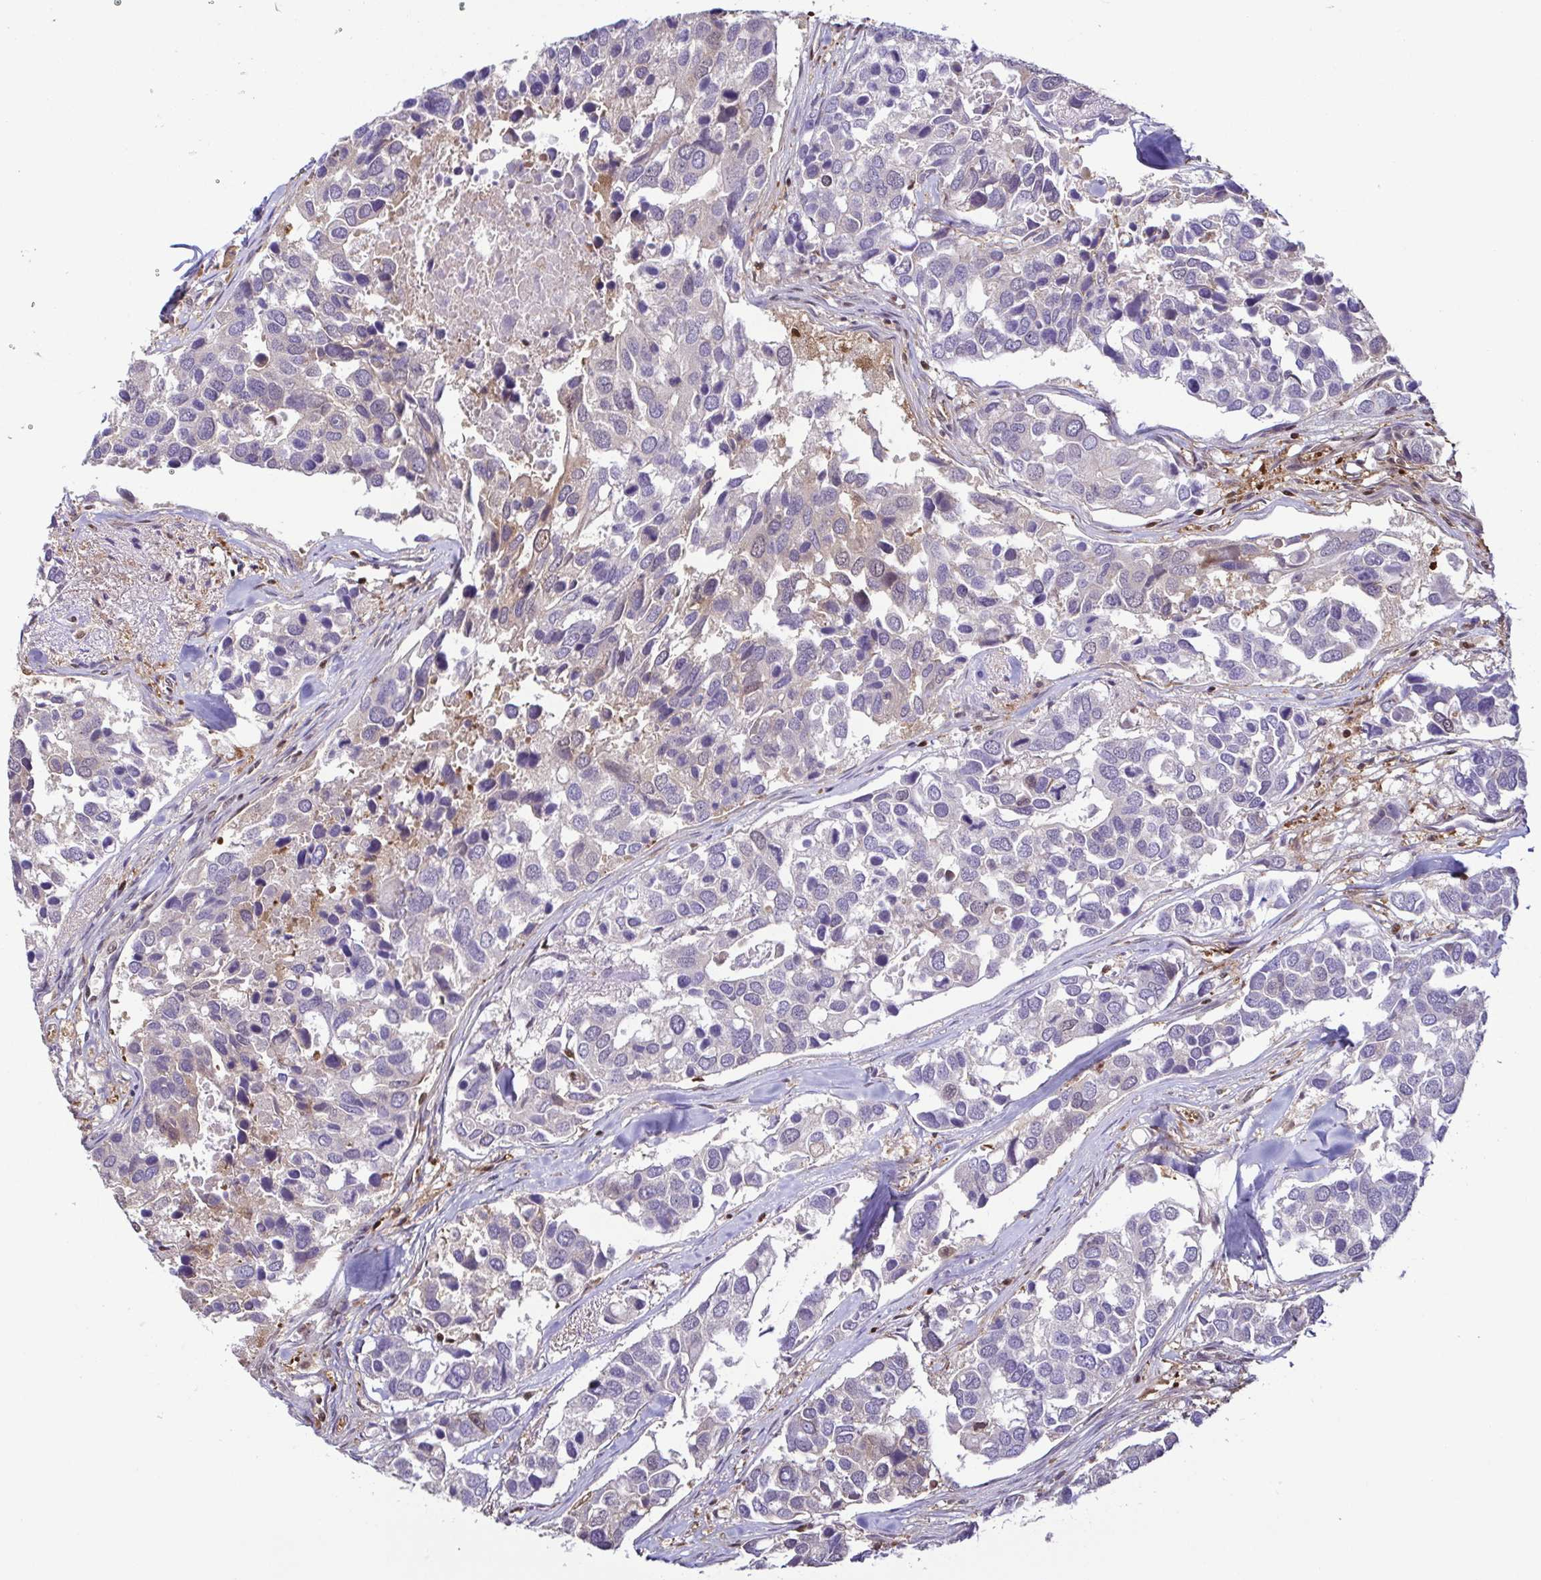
{"staining": {"intensity": "negative", "quantity": "none", "location": "none"}, "tissue": "breast cancer", "cell_type": "Tumor cells", "image_type": "cancer", "snomed": [{"axis": "morphology", "description": "Duct carcinoma"}, {"axis": "topography", "description": "Breast"}], "caption": "Human invasive ductal carcinoma (breast) stained for a protein using immunohistochemistry shows no expression in tumor cells.", "gene": "PSMB9", "patient": {"sex": "female", "age": 83}}